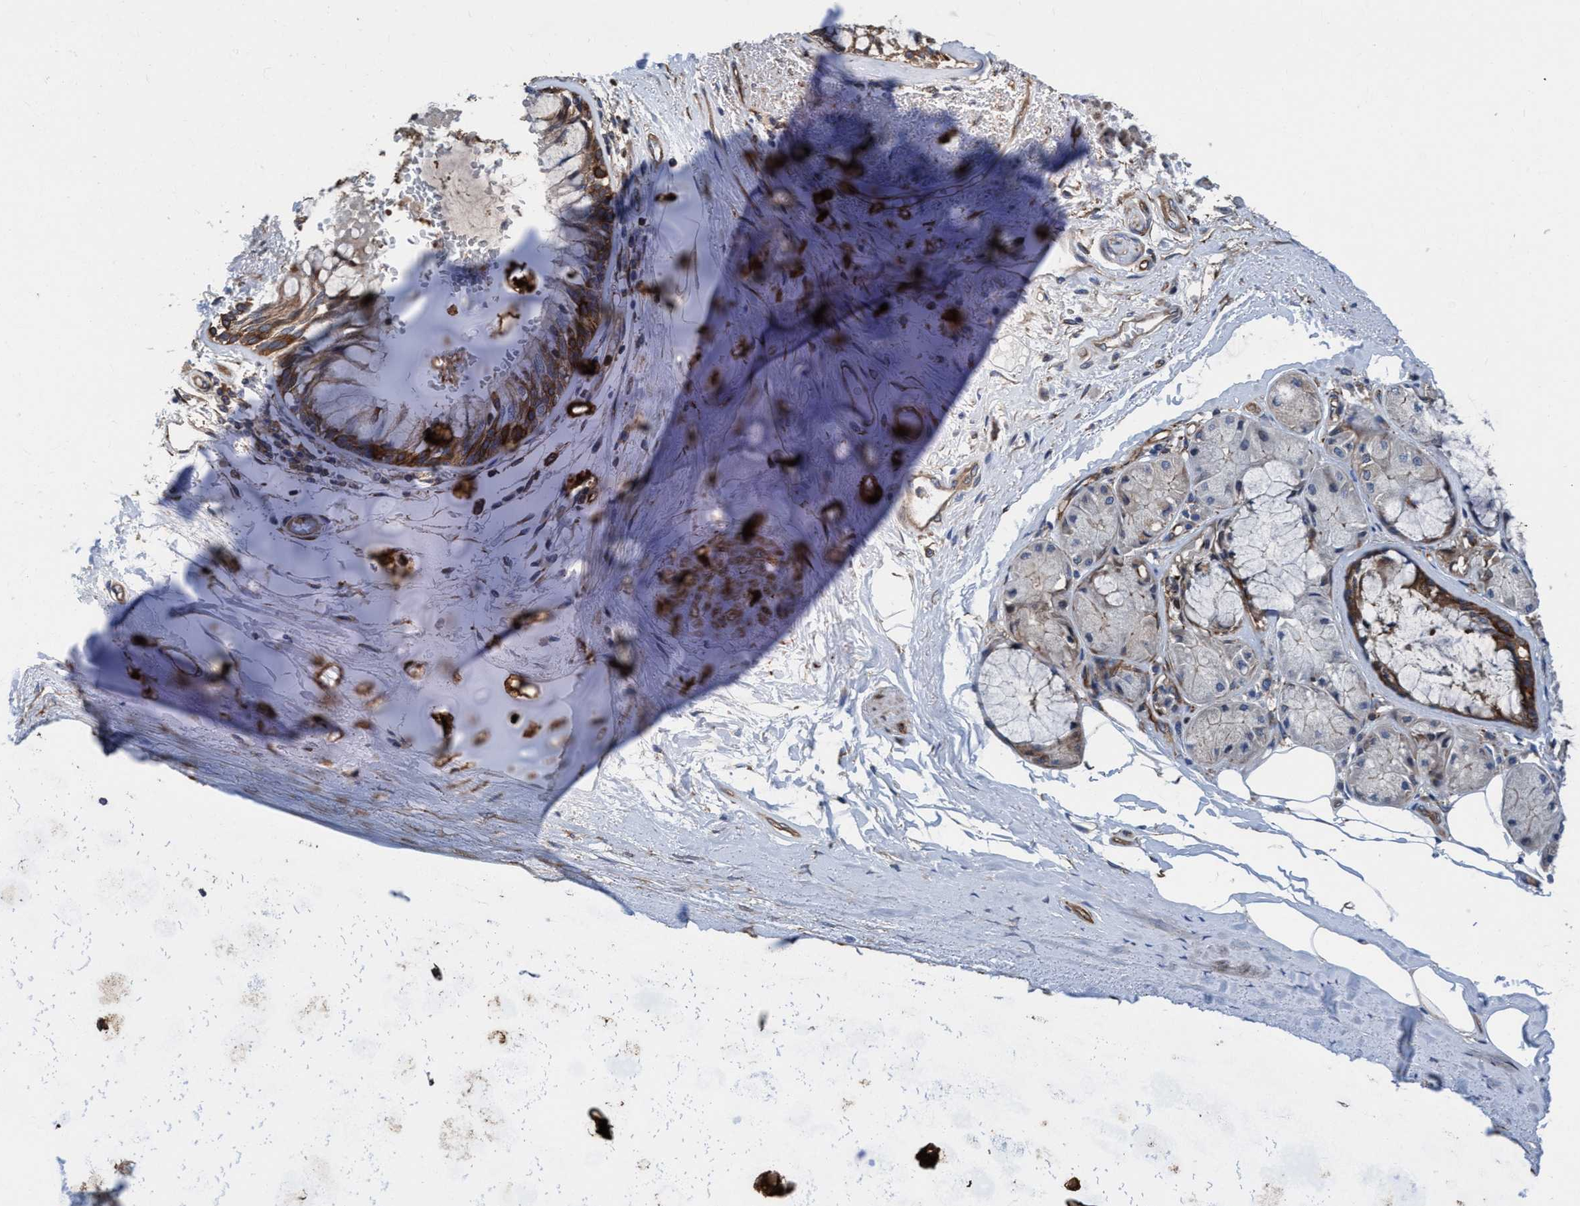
{"staining": {"intensity": "strong", "quantity": ">75%", "location": "cytoplasmic/membranous"}, "tissue": "bronchus", "cell_type": "Respiratory epithelial cells", "image_type": "normal", "snomed": [{"axis": "morphology", "description": "Normal tissue, NOS"}, {"axis": "topography", "description": "Bronchus"}], "caption": "An image showing strong cytoplasmic/membranous expression in about >75% of respiratory epithelial cells in normal bronchus, as visualized by brown immunohistochemical staining.", "gene": "NMT1", "patient": {"sex": "male", "age": 66}}